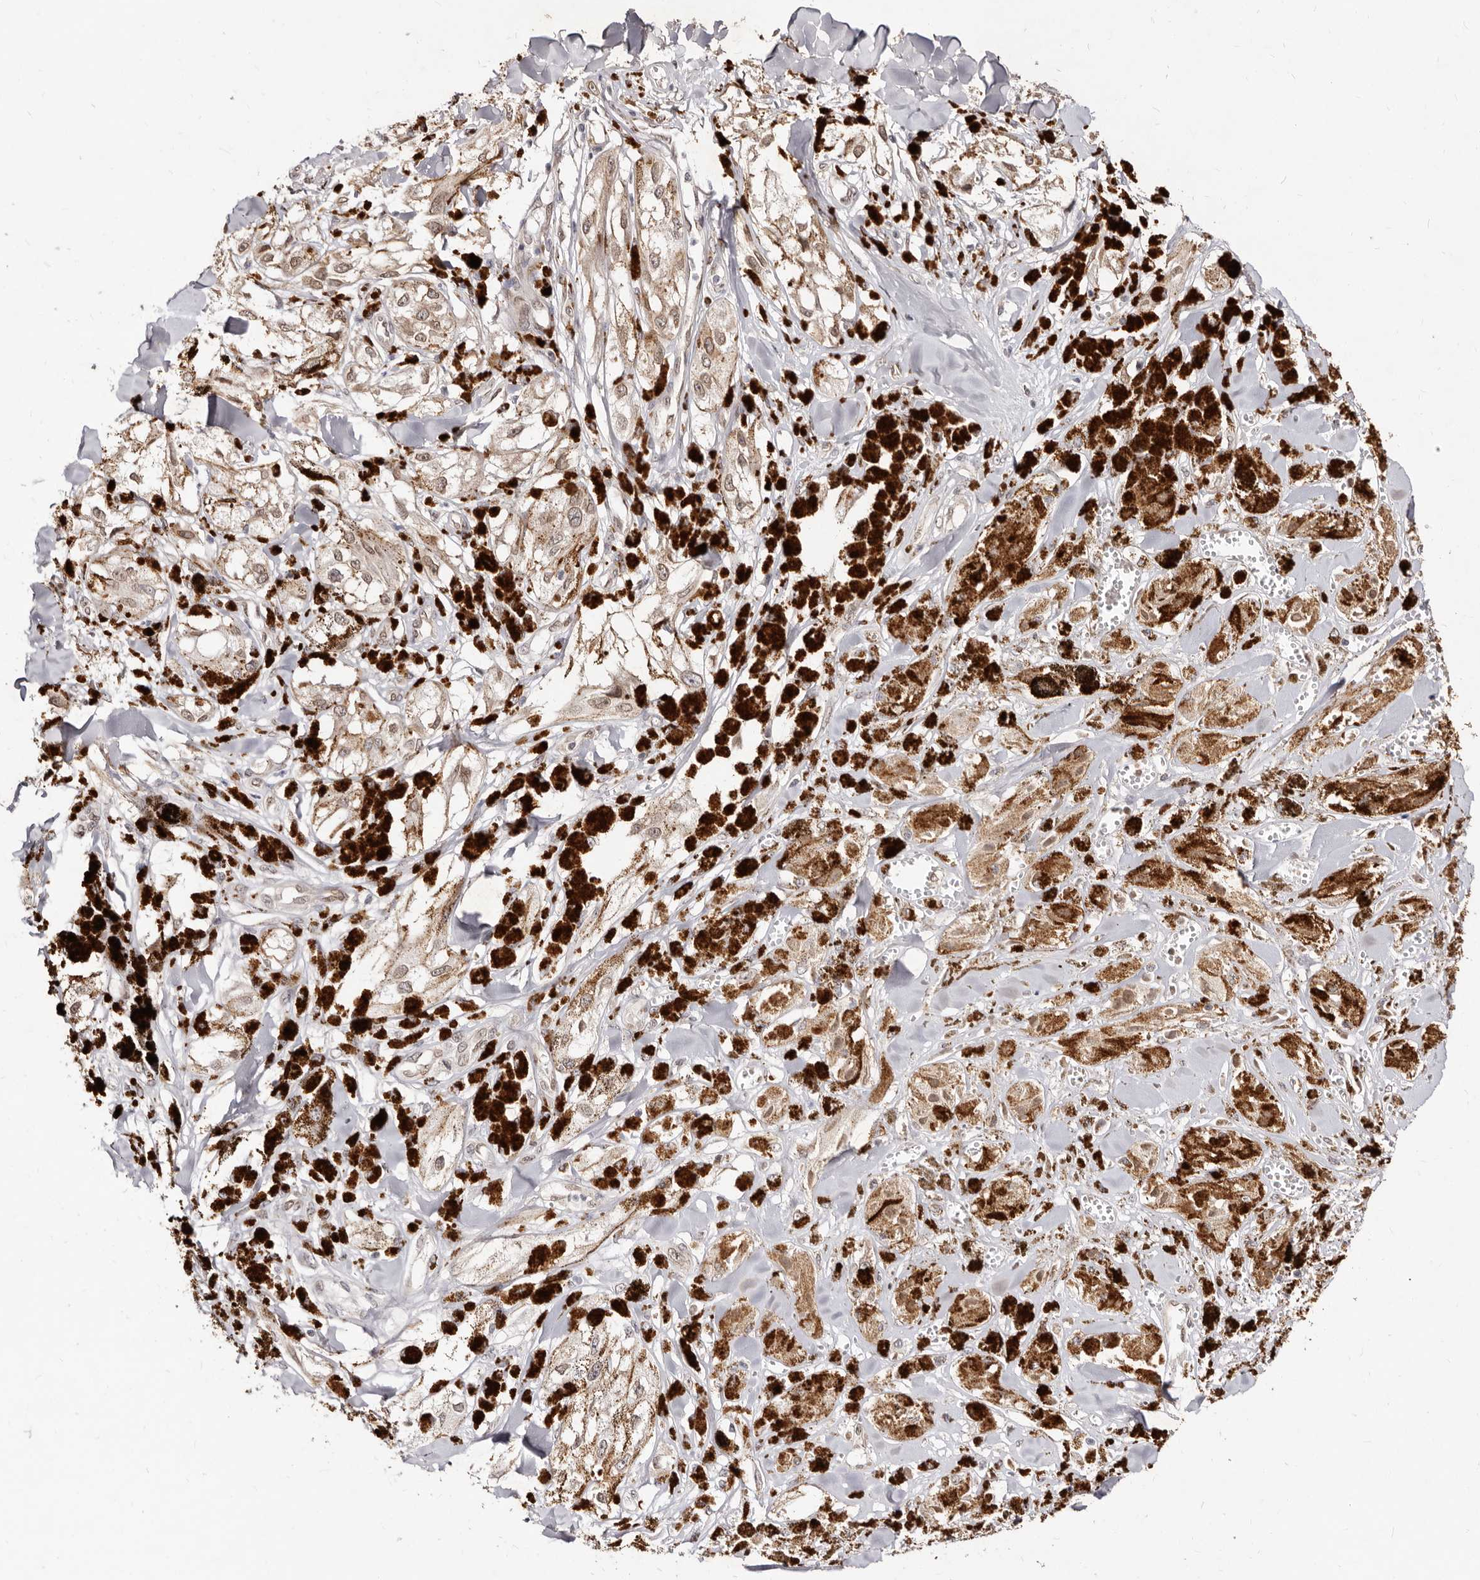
{"staining": {"intensity": "weak", "quantity": "25%-75%", "location": "nuclear"}, "tissue": "melanoma", "cell_type": "Tumor cells", "image_type": "cancer", "snomed": [{"axis": "morphology", "description": "Malignant melanoma, NOS"}, {"axis": "topography", "description": "Skin"}], "caption": "Protein staining of melanoma tissue displays weak nuclear positivity in about 25%-75% of tumor cells.", "gene": "LCORL", "patient": {"sex": "male", "age": 88}}